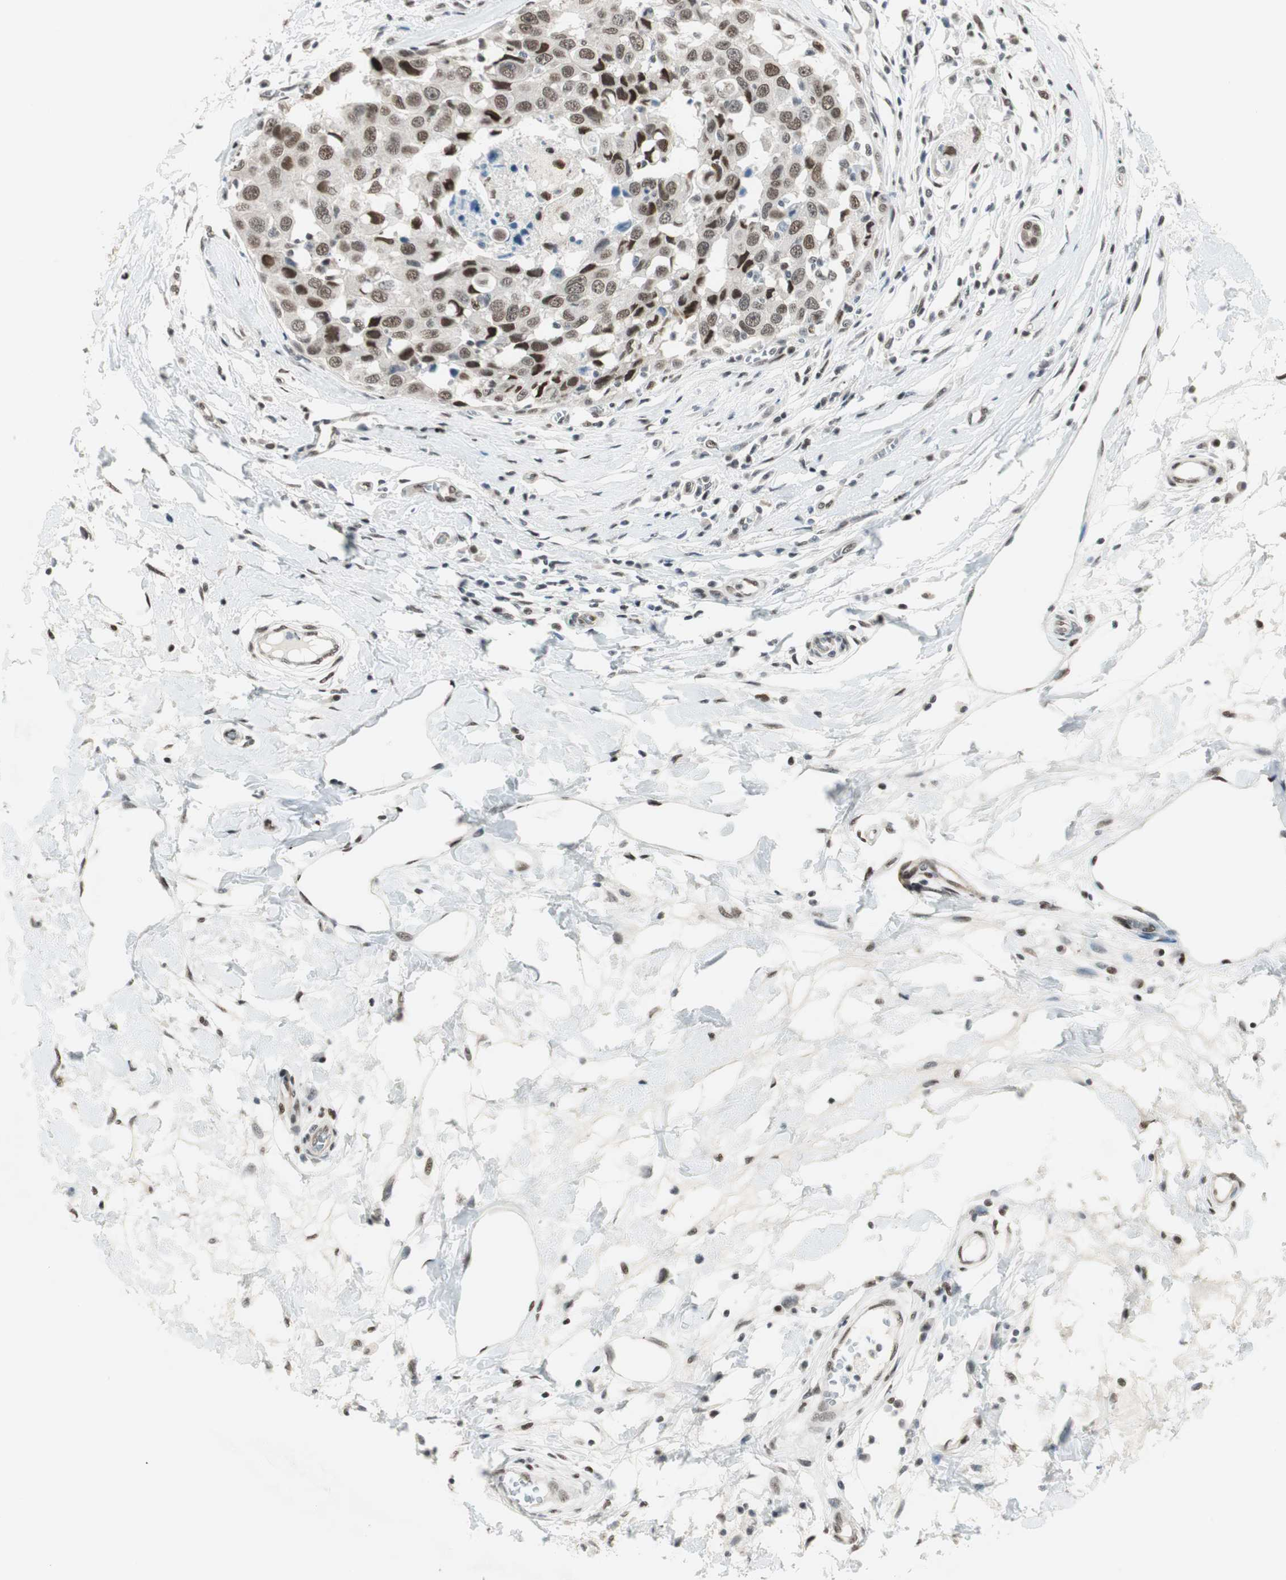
{"staining": {"intensity": "moderate", "quantity": ">75%", "location": "nuclear"}, "tissue": "breast cancer", "cell_type": "Tumor cells", "image_type": "cancer", "snomed": [{"axis": "morphology", "description": "Duct carcinoma"}, {"axis": "topography", "description": "Breast"}], "caption": "This photomicrograph reveals immunohistochemistry staining of breast cancer (infiltrating ductal carcinoma), with medium moderate nuclear staining in approximately >75% of tumor cells.", "gene": "ZBTB17", "patient": {"sex": "female", "age": 27}}